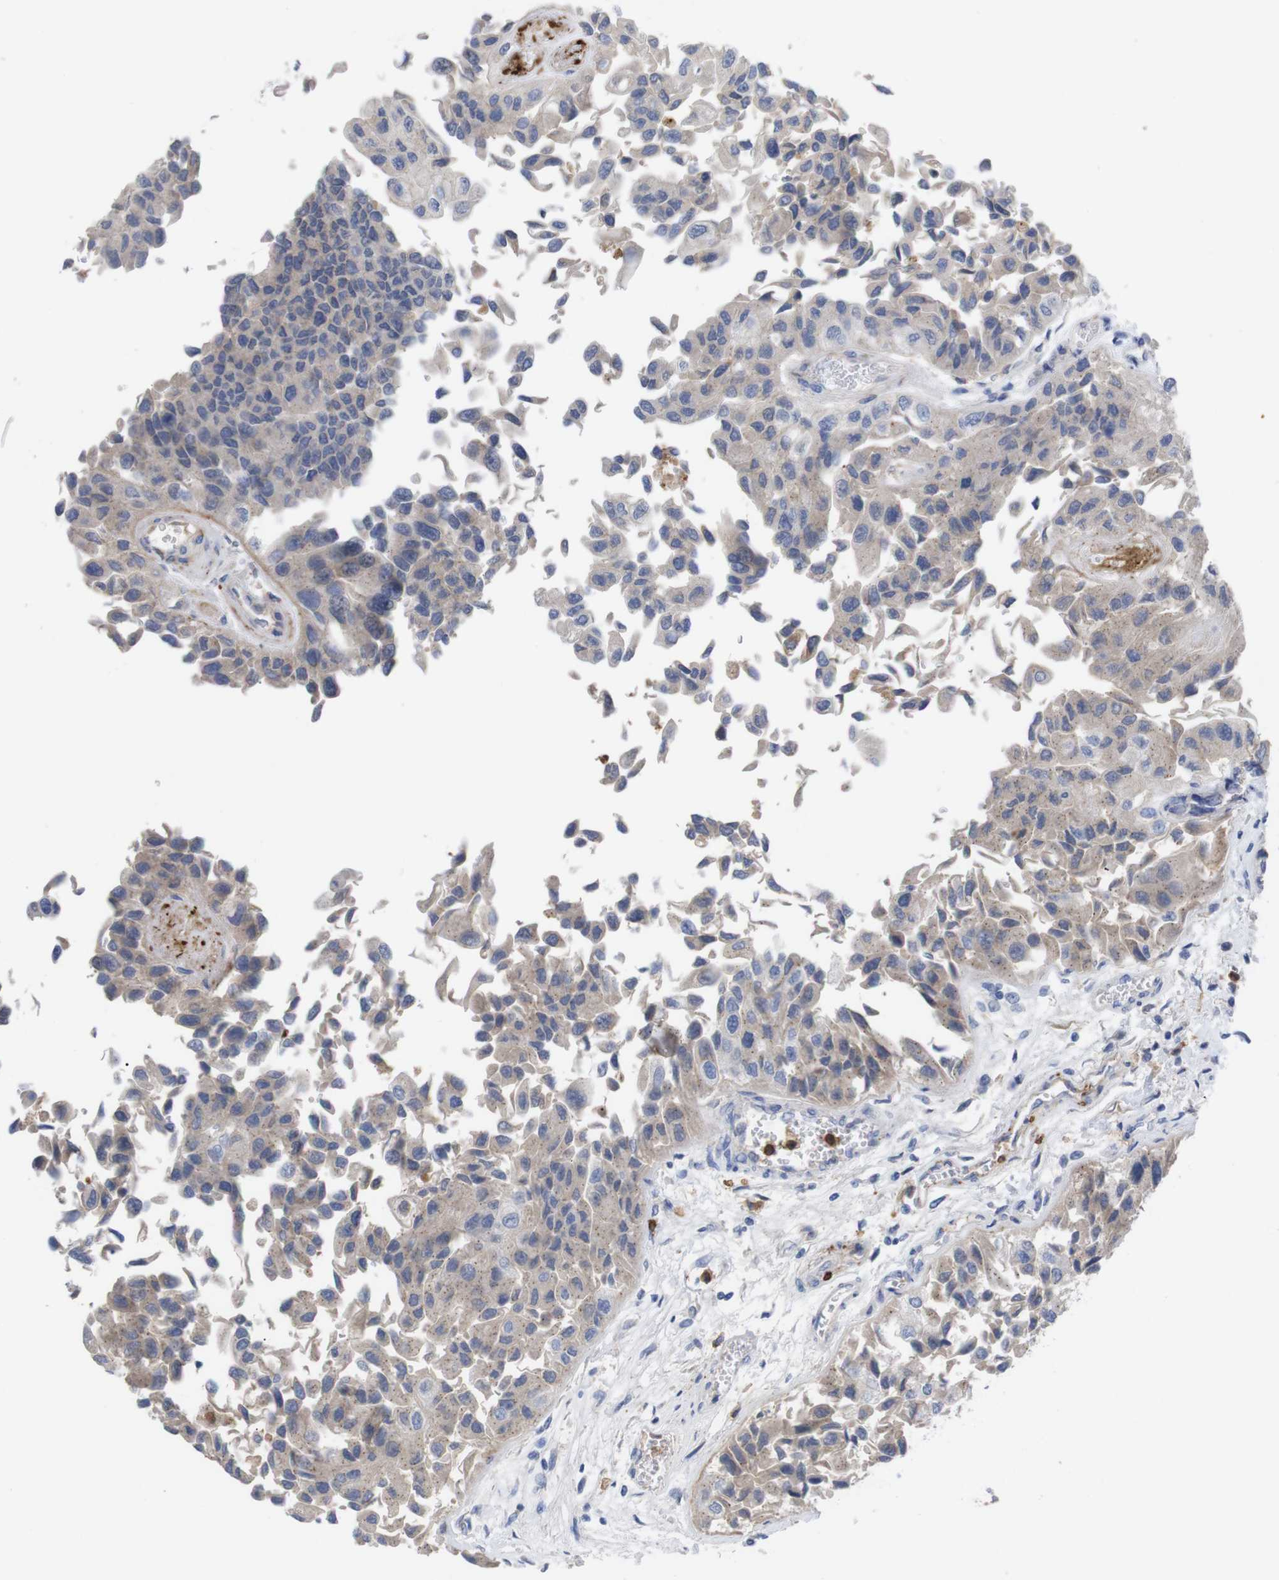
{"staining": {"intensity": "weak", "quantity": "<25%", "location": "cytoplasmic/membranous"}, "tissue": "urothelial cancer", "cell_type": "Tumor cells", "image_type": "cancer", "snomed": [{"axis": "morphology", "description": "Urothelial carcinoma, High grade"}, {"axis": "topography", "description": "Kidney"}, {"axis": "topography", "description": "Urinary bladder"}], "caption": "High magnification brightfield microscopy of urothelial carcinoma (high-grade) stained with DAB (brown) and counterstained with hematoxylin (blue): tumor cells show no significant expression.", "gene": "C5AR1", "patient": {"sex": "male", "age": 77}}